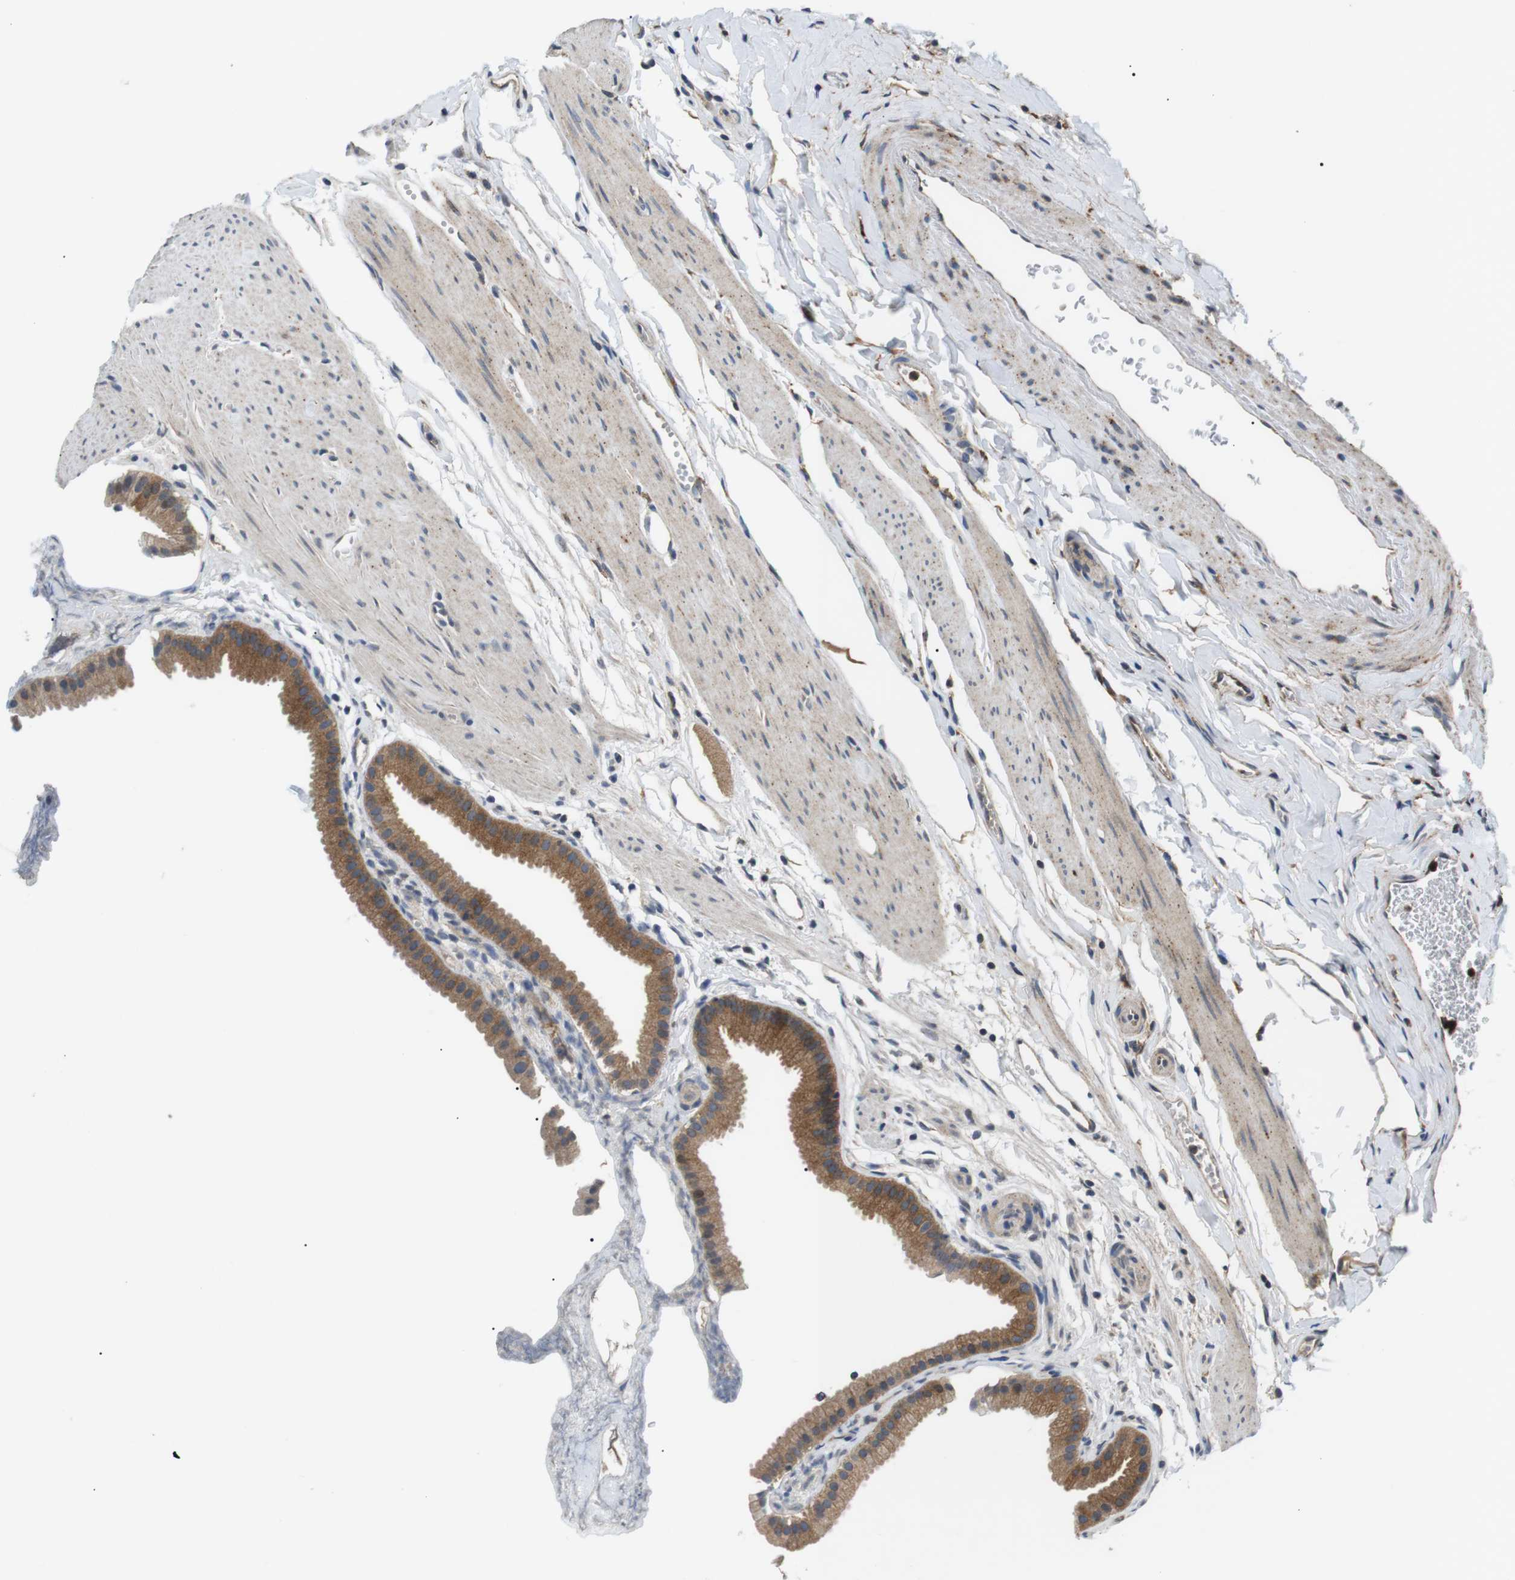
{"staining": {"intensity": "strong", "quantity": ">75%", "location": "cytoplasmic/membranous"}, "tissue": "gallbladder", "cell_type": "Glandular cells", "image_type": "normal", "snomed": [{"axis": "morphology", "description": "Normal tissue, NOS"}, {"axis": "topography", "description": "Gallbladder"}], "caption": "The histopathology image reveals a brown stain indicating the presence of a protein in the cytoplasmic/membranous of glandular cells in gallbladder. The staining was performed using DAB (3,3'-diaminobenzidine) to visualize the protein expression in brown, while the nuclei were stained in blue with hematoxylin (Magnification: 20x).", "gene": "RAB9A", "patient": {"sex": "female", "age": 64}}